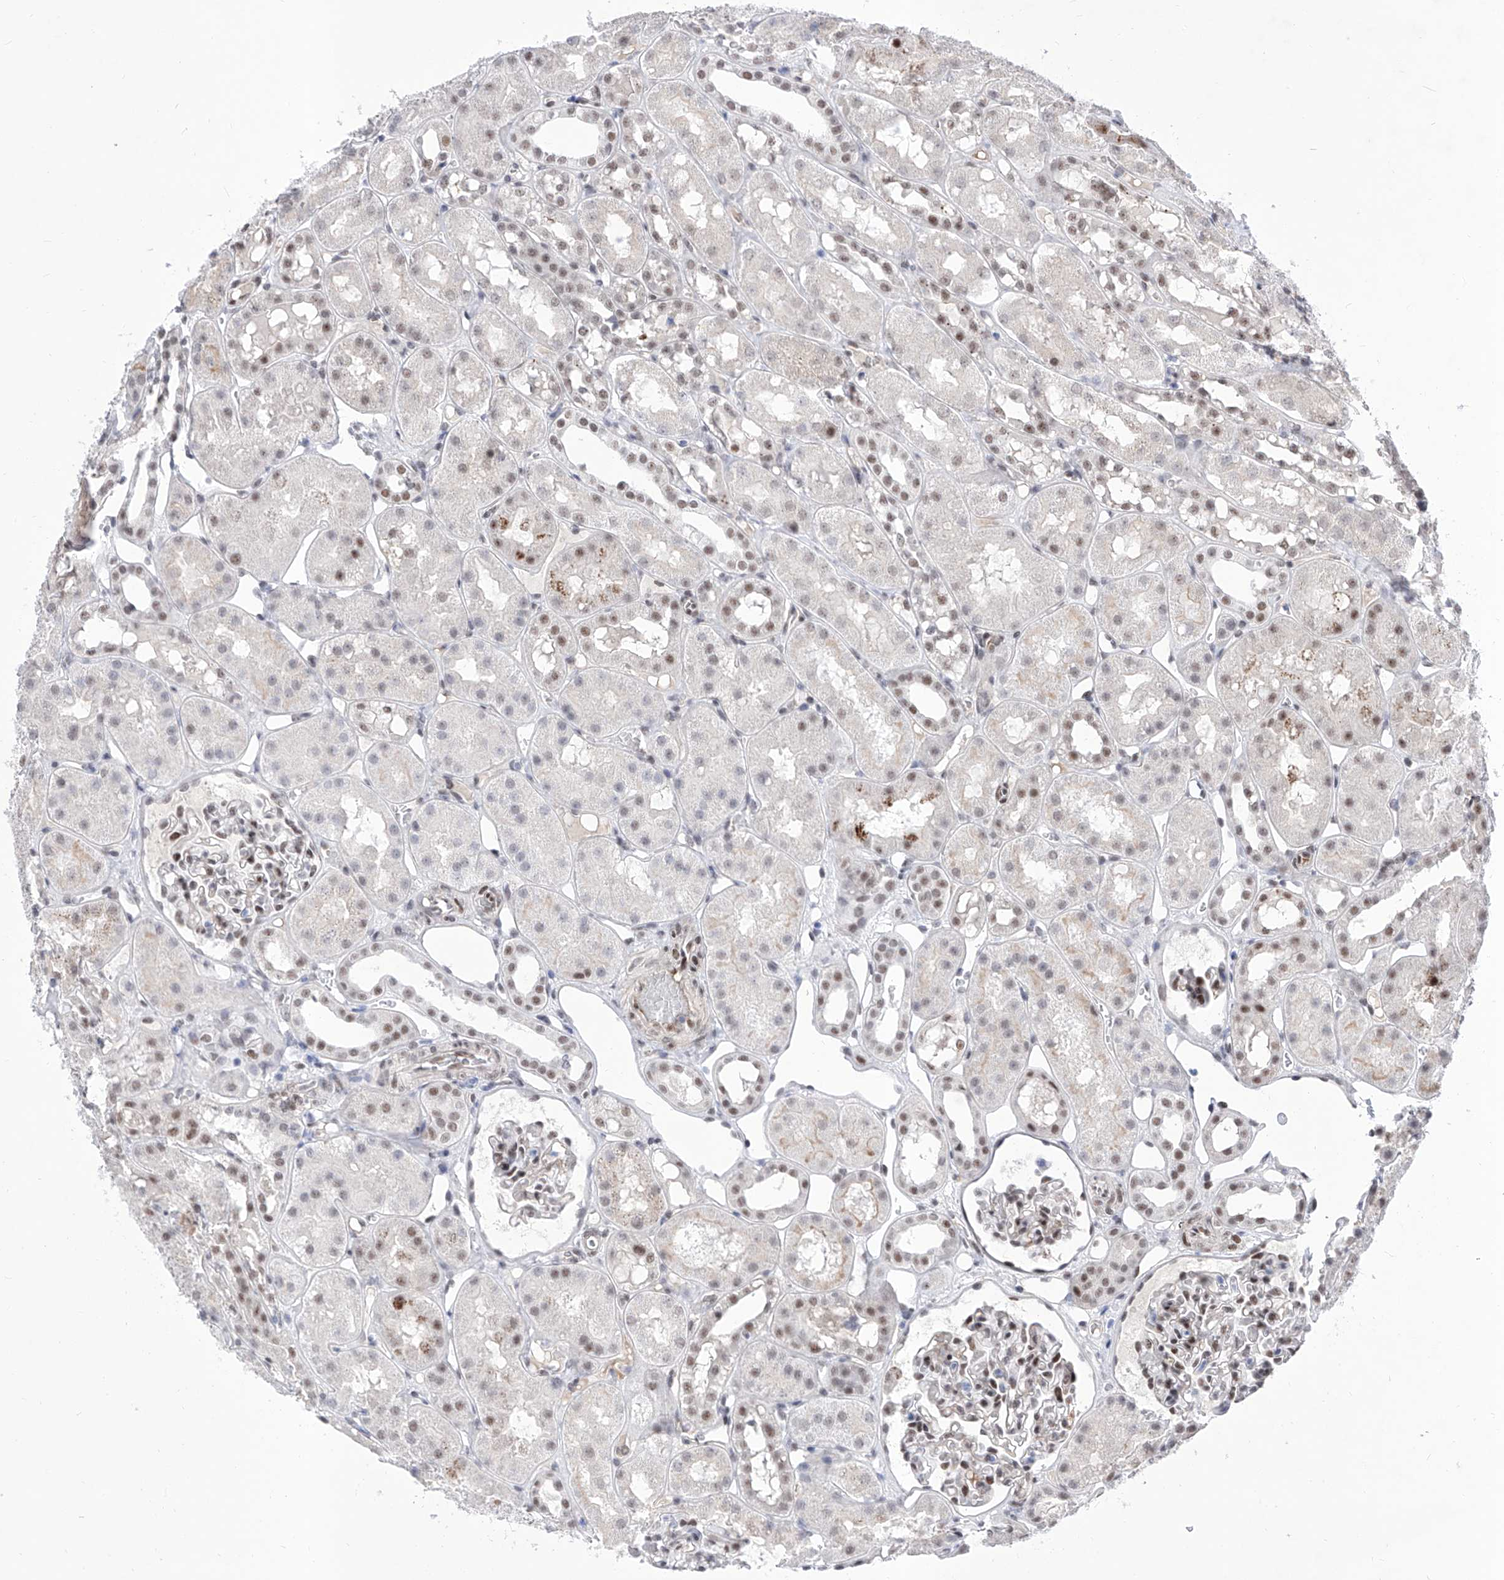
{"staining": {"intensity": "moderate", "quantity": "25%-75%", "location": "nuclear"}, "tissue": "kidney", "cell_type": "Cells in glomeruli", "image_type": "normal", "snomed": [{"axis": "morphology", "description": "Normal tissue, NOS"}, {"axis": "topography", "description": "Kidney"}], "caption": "Immunohistochemistry (IHC) image of unremarkable kidney: kidney stained using immunohistochemistry reveals medium levels of moderate protein expression localized specifically in the nuclear of cells in glomeruli, appearing as a nuclear brown color.", "gene": "ATN1", "patient": {"sex": "male", "age": 16}}